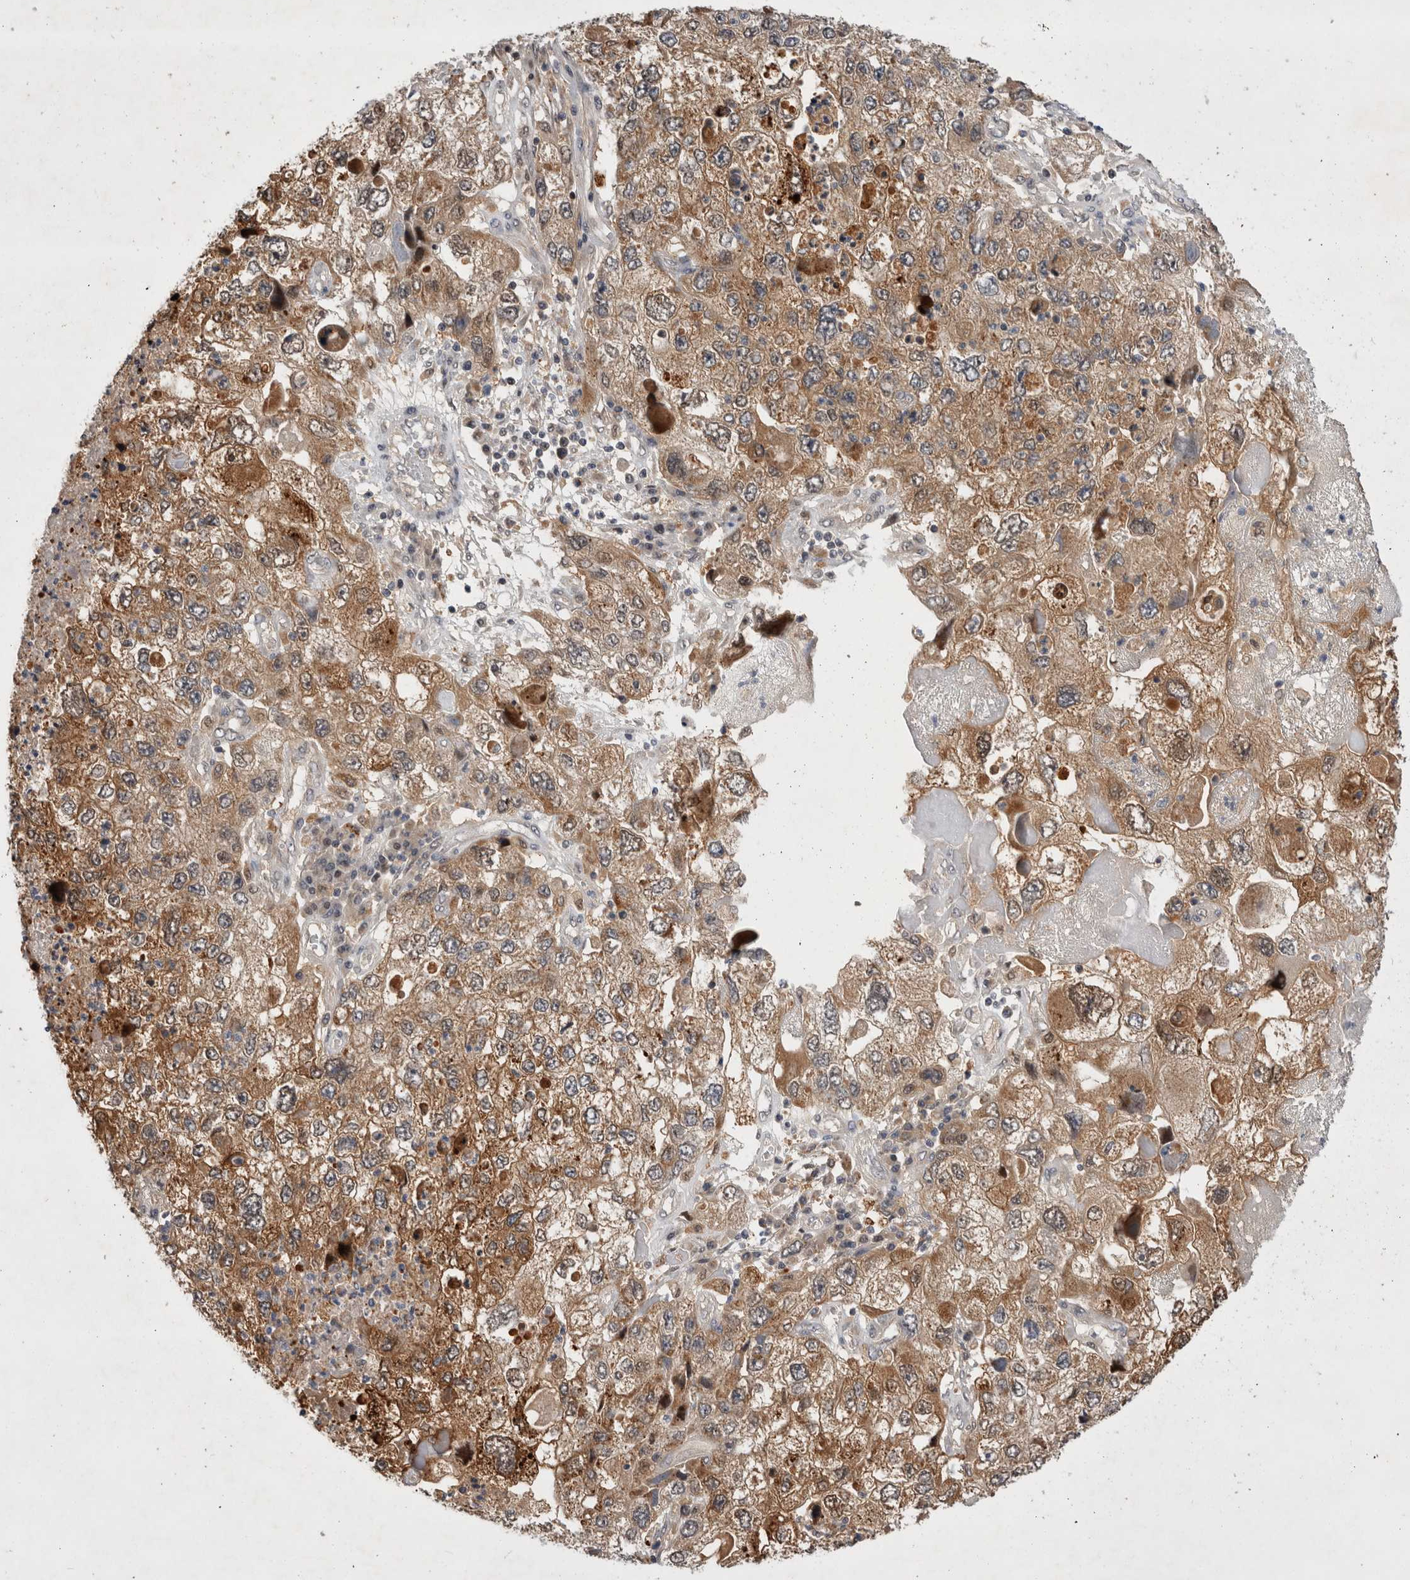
{"staining": {"intensity": "moderate", "quantity": ">75%", "location": "cytoplasmic/membranous"}, "tissue": "endometrial cancer", "cell_type": "Tumor cells", "image_type": "cancer", "snomed": [{"axis": "morphology", "description": "Adenocarcinoma, NOS"}, {"axis": "topography", "description": "Endometrium"}], "caption": "Immunohistochemical staining of endometrial adenocarcinoma shows medium levels of moderate cytoplasmic/membranous staining in approximately >75% of tumor cells. (IHC, brightfield microscopy, high magnification).", "gene": "MRPL37", "patient": {"sex": "female", "age": 49}}